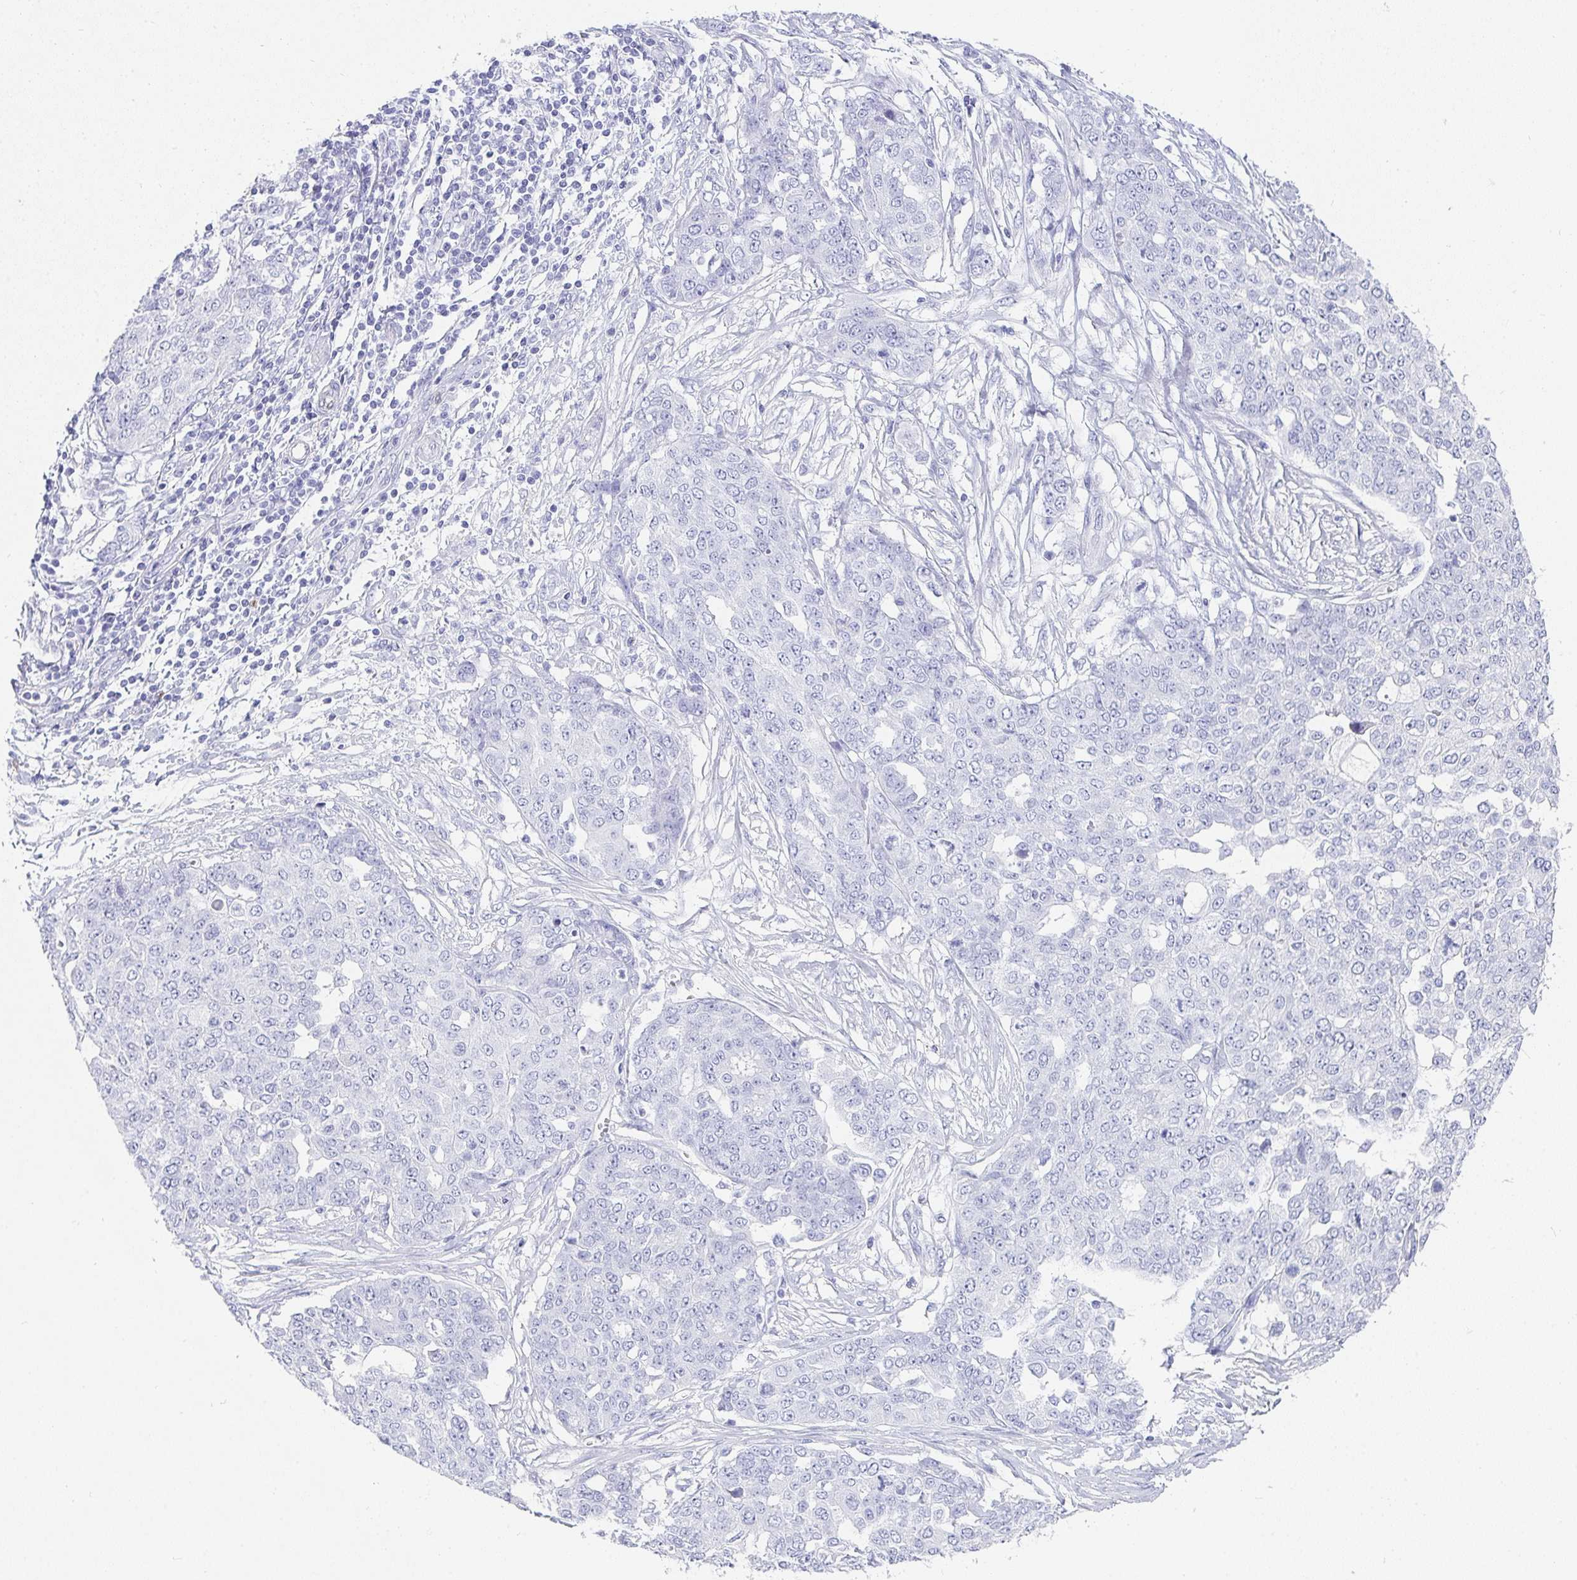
{"staining": {"intensity": "negative", "quantity": "none", "location": "none"}, "tissue": "ovarian cancer", "cell_type": "Tumor cells", "image_type": "cancer", "snomed": [{"axis": "morphology", "description": "Cystadenocarcinoma, serous, NOS"}, {"axis": "topography", "description": "Soft tissue"}, {"axis": "topography", "description": "Ovary"}], "caption": "There is no significant staining in tumor cells of ovarian cancer (serous cystadenocarcinoma).", "gene": "PRND", "patient": {"sex": "female", "age": 57}}